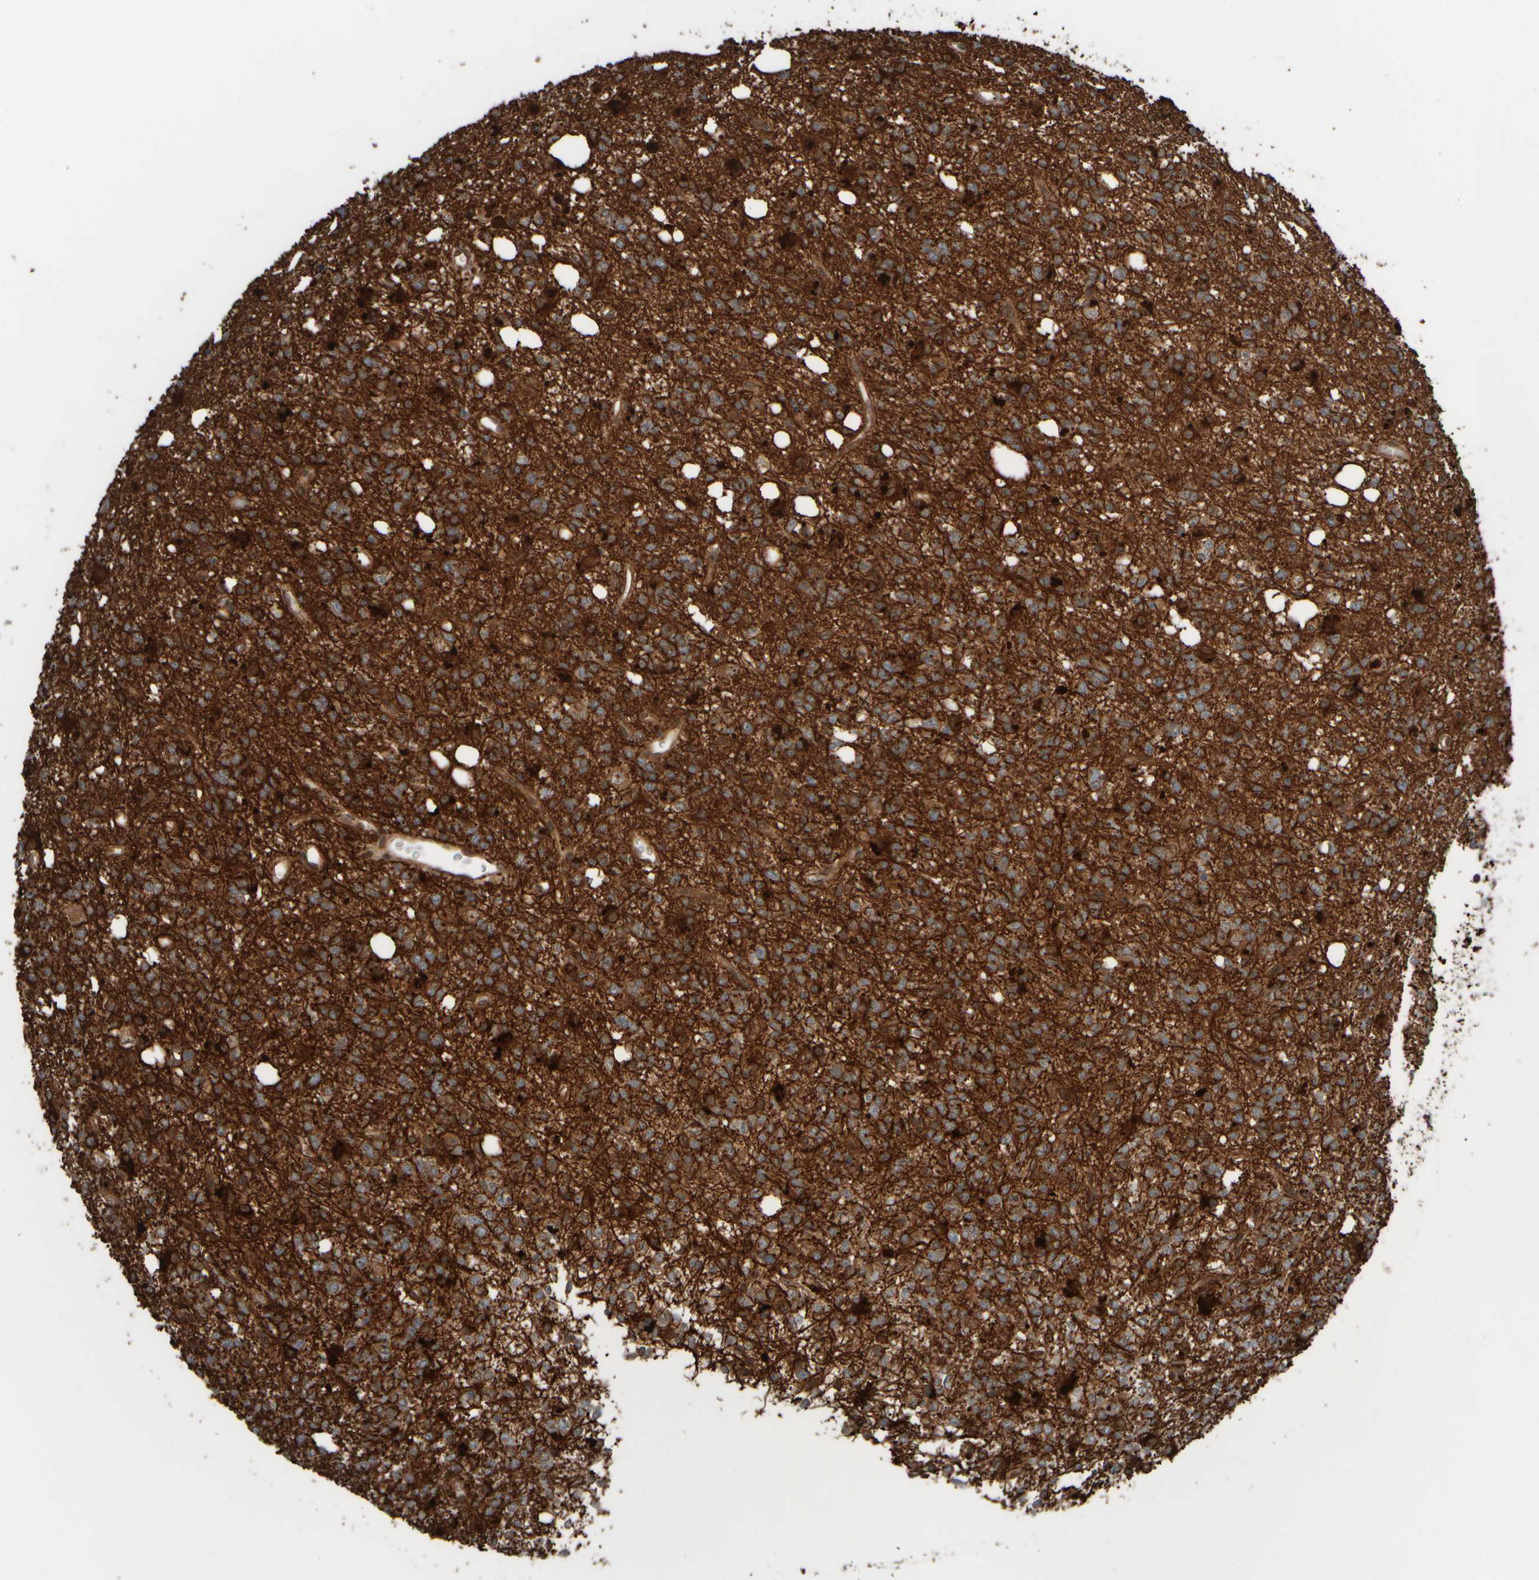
{"staining": {"intensity": "strong", "quantity": ">75%", "location": "cytoplasmic/membranous"}, "tissue": "glioma", "cell_type": "Tumor cells", "image_type": "cancer", "snomed": [{"axis": "morphology", "description": "Glioma, malignant, High grade"}, {"axis": "topography", "description": "Brain"}], "caption": "Strong cytoplasmic/membranous protein positivity is present in approximately >75% of tumor cells in glioma.", "gene": "GIGYF1", "patient": {"sex": "female", "age": 62}}